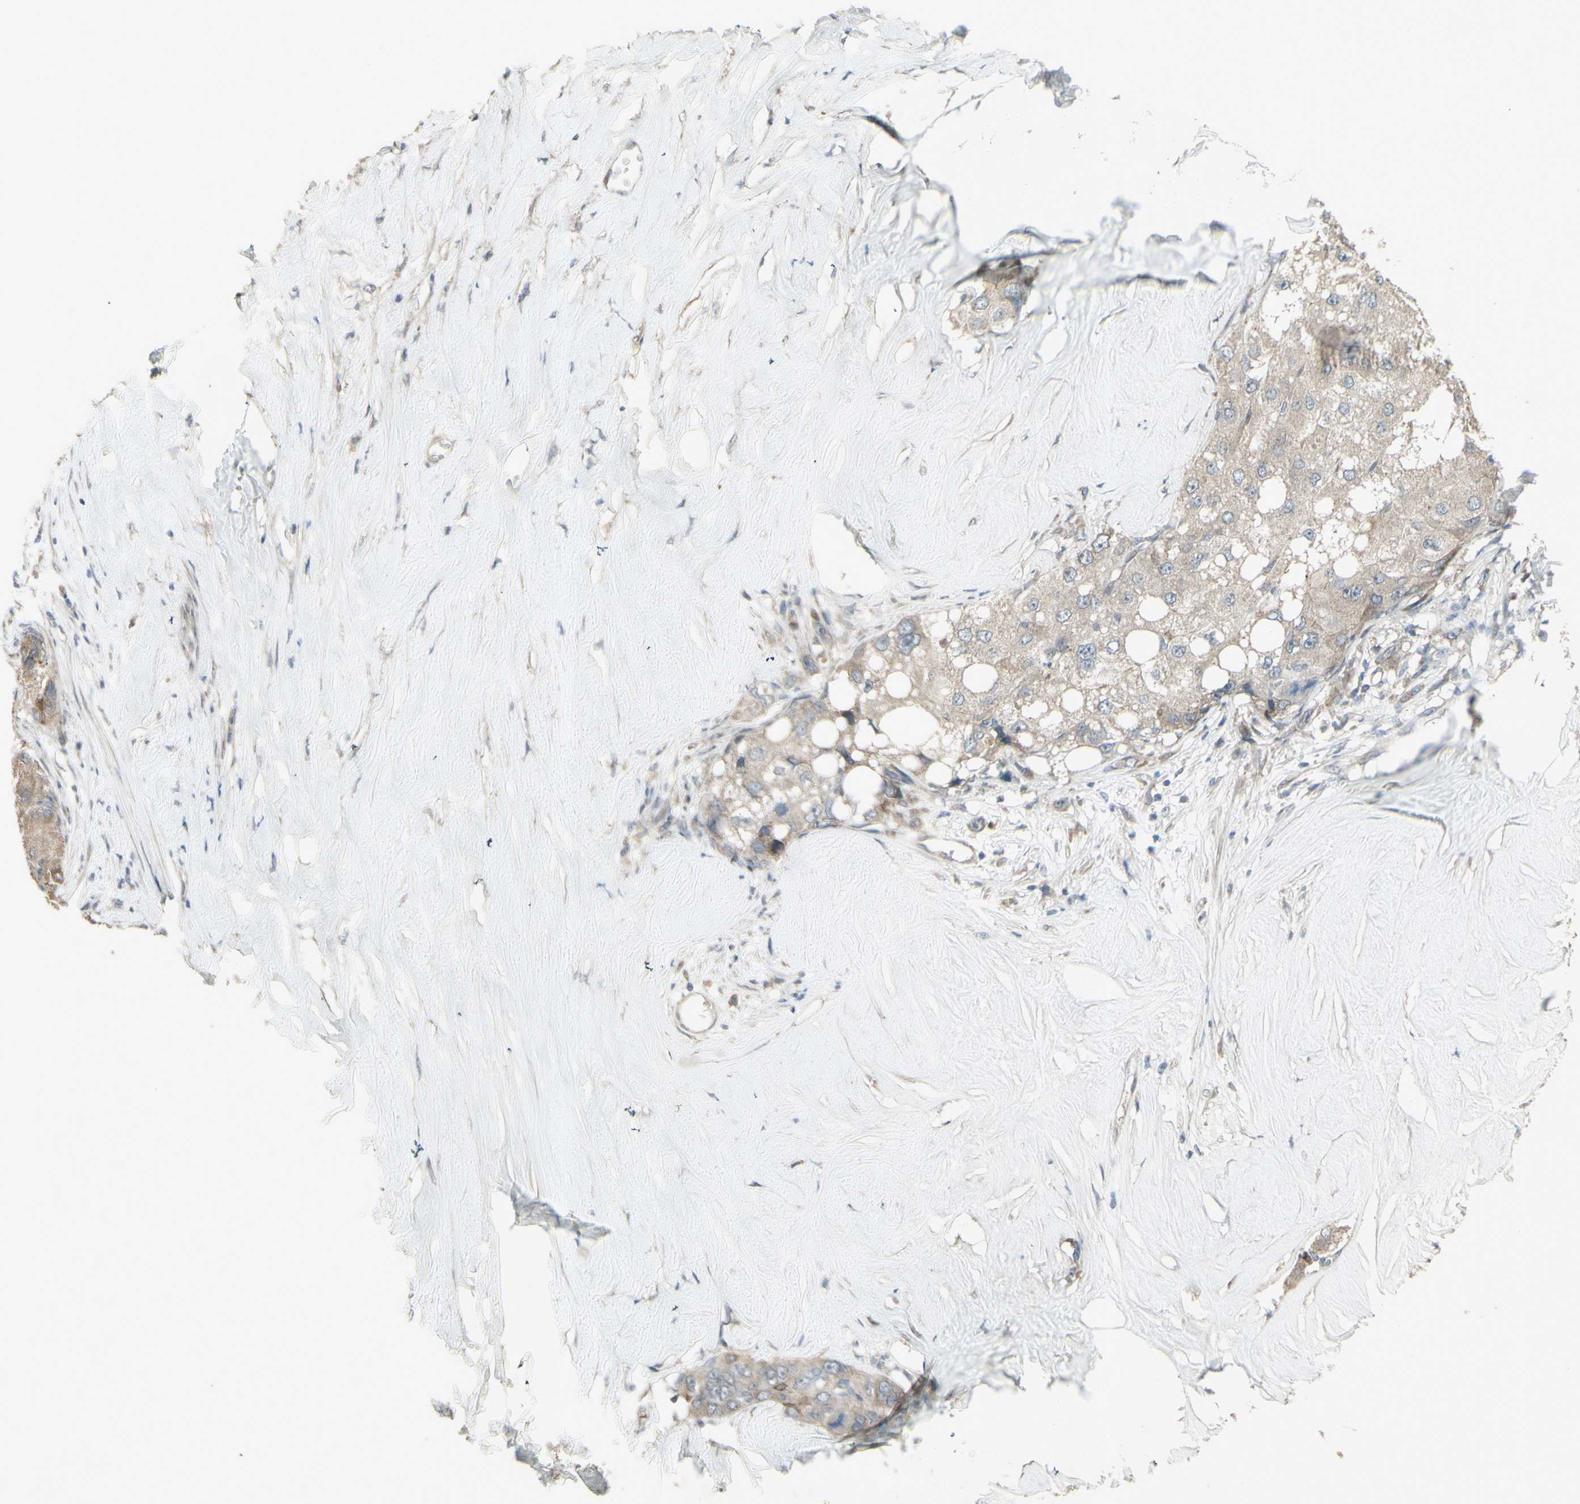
{"staining": {"intensity": "weak", "quantity": ">75%", "location": "cytoplasmic/membranous"}, "tissue": "liver cancer", "cell_type": "Tumor cells", "image_type": "cancer", "snomed": [{"axis": "morphology", "description": "Carcinoma, Hepatocellular, NOS"}, {"axis": "topography", "description": "Liver"}], "caption": "This is a micrograph of immunohistochemistry (IHC) staining of liver cancer, which shows weak staining in the cytoplasmic/membranous of tumor cells.", "gene": "GRAMD1B", "patient": {"sex": "male", "age": 80}}